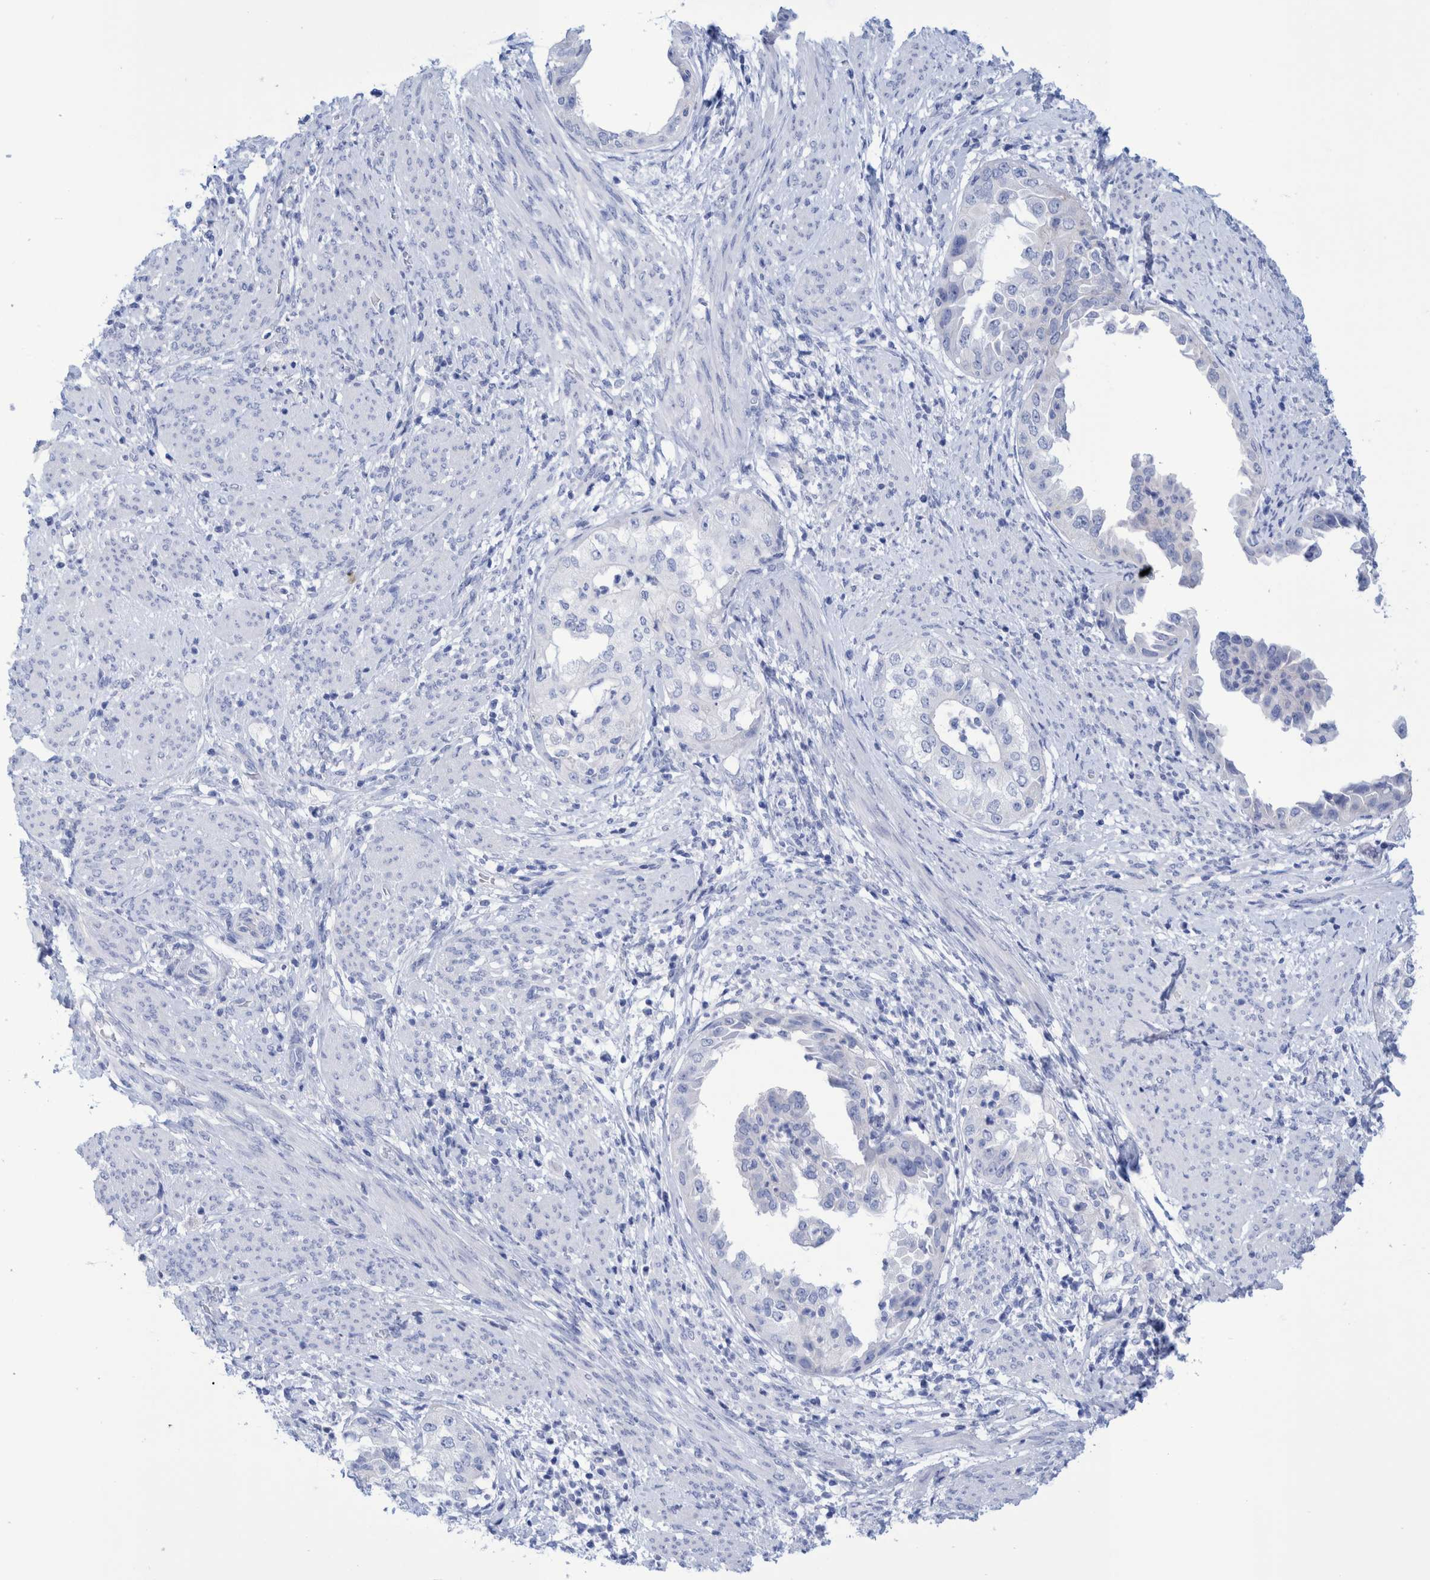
{"staining": {"intensity": "negative", "quantity": "none", "location": "none"}, "tissue": "endometrial cancer", "cell_type": "Tumor cells", "image_type": "cancer", "snomed": [{"axis": "morphology", "description": "Adenocarcinoma, NOS"}, {"axis": "topography", "description": "Endometrium"}], "caption": "There is no significant staining in tumor cells of adenocarcinoma (endometrial). Brightfield microscopy of immunohistochemistry stained with DAB (3,3'-diaminobenzidine) (brown) and hematoxylin (blue), captured at high magnification.", "gene": "PERP", "patient": {"sex": "female", "age": 85}}